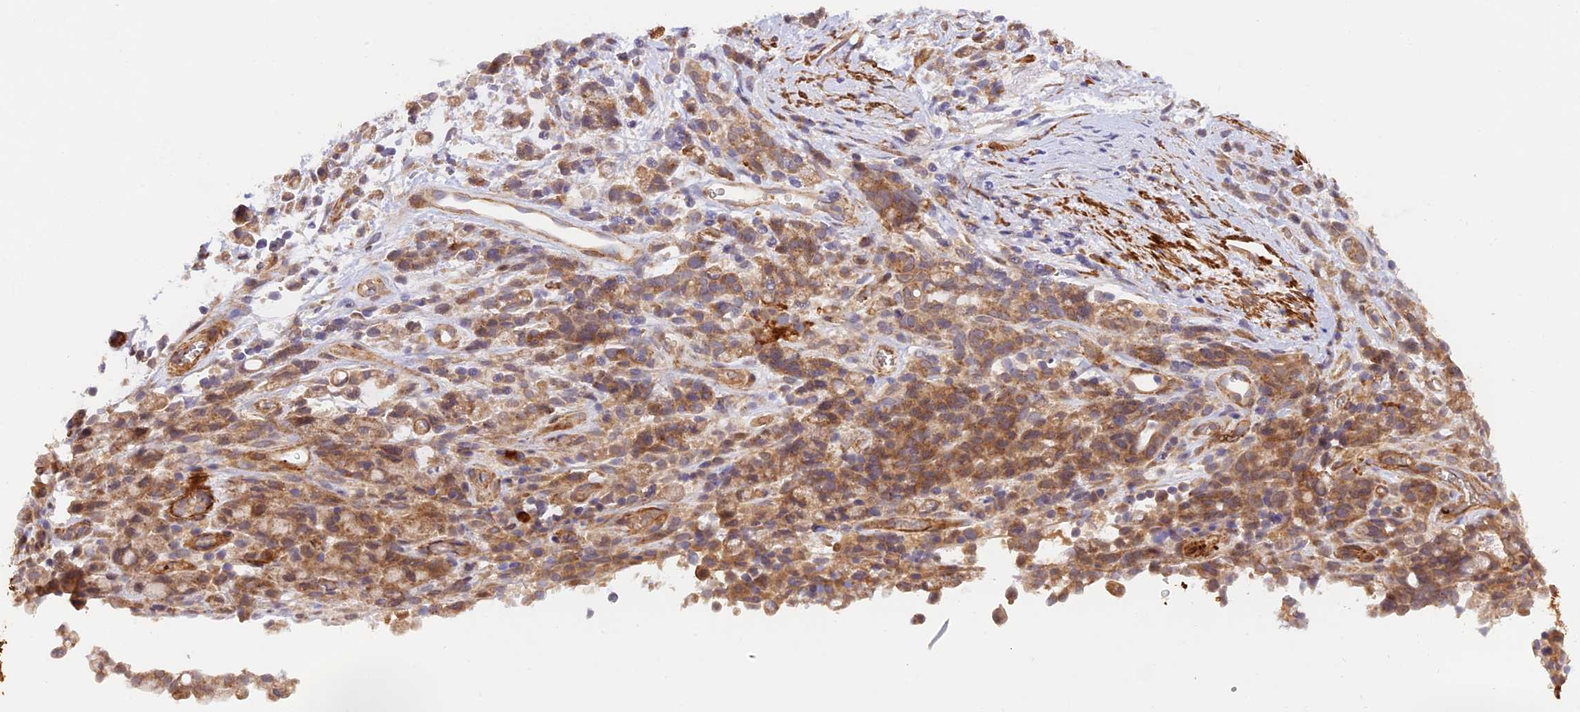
{"staining": {"intensity": "moderate", "quantity": ">75%", "location": "cytoplasmic/membranous"}, "tissue": "stomach cancer", "cell_type": "Tumor cells", "image_type": "cancer", "snomed": [{"axis": "morphology", "description": "Adenocarcinoma, NOS"}, {"axis": "topography", "description": "Stomach"}], "caption": "Protein expression analysis of human stomach adenocarcinoma reveals moderate cytoplasmic/membranous positivity in about >75% of tumor cells.", "gene": "WDFY4", "patient": {"sex": "female", "age": 60}}